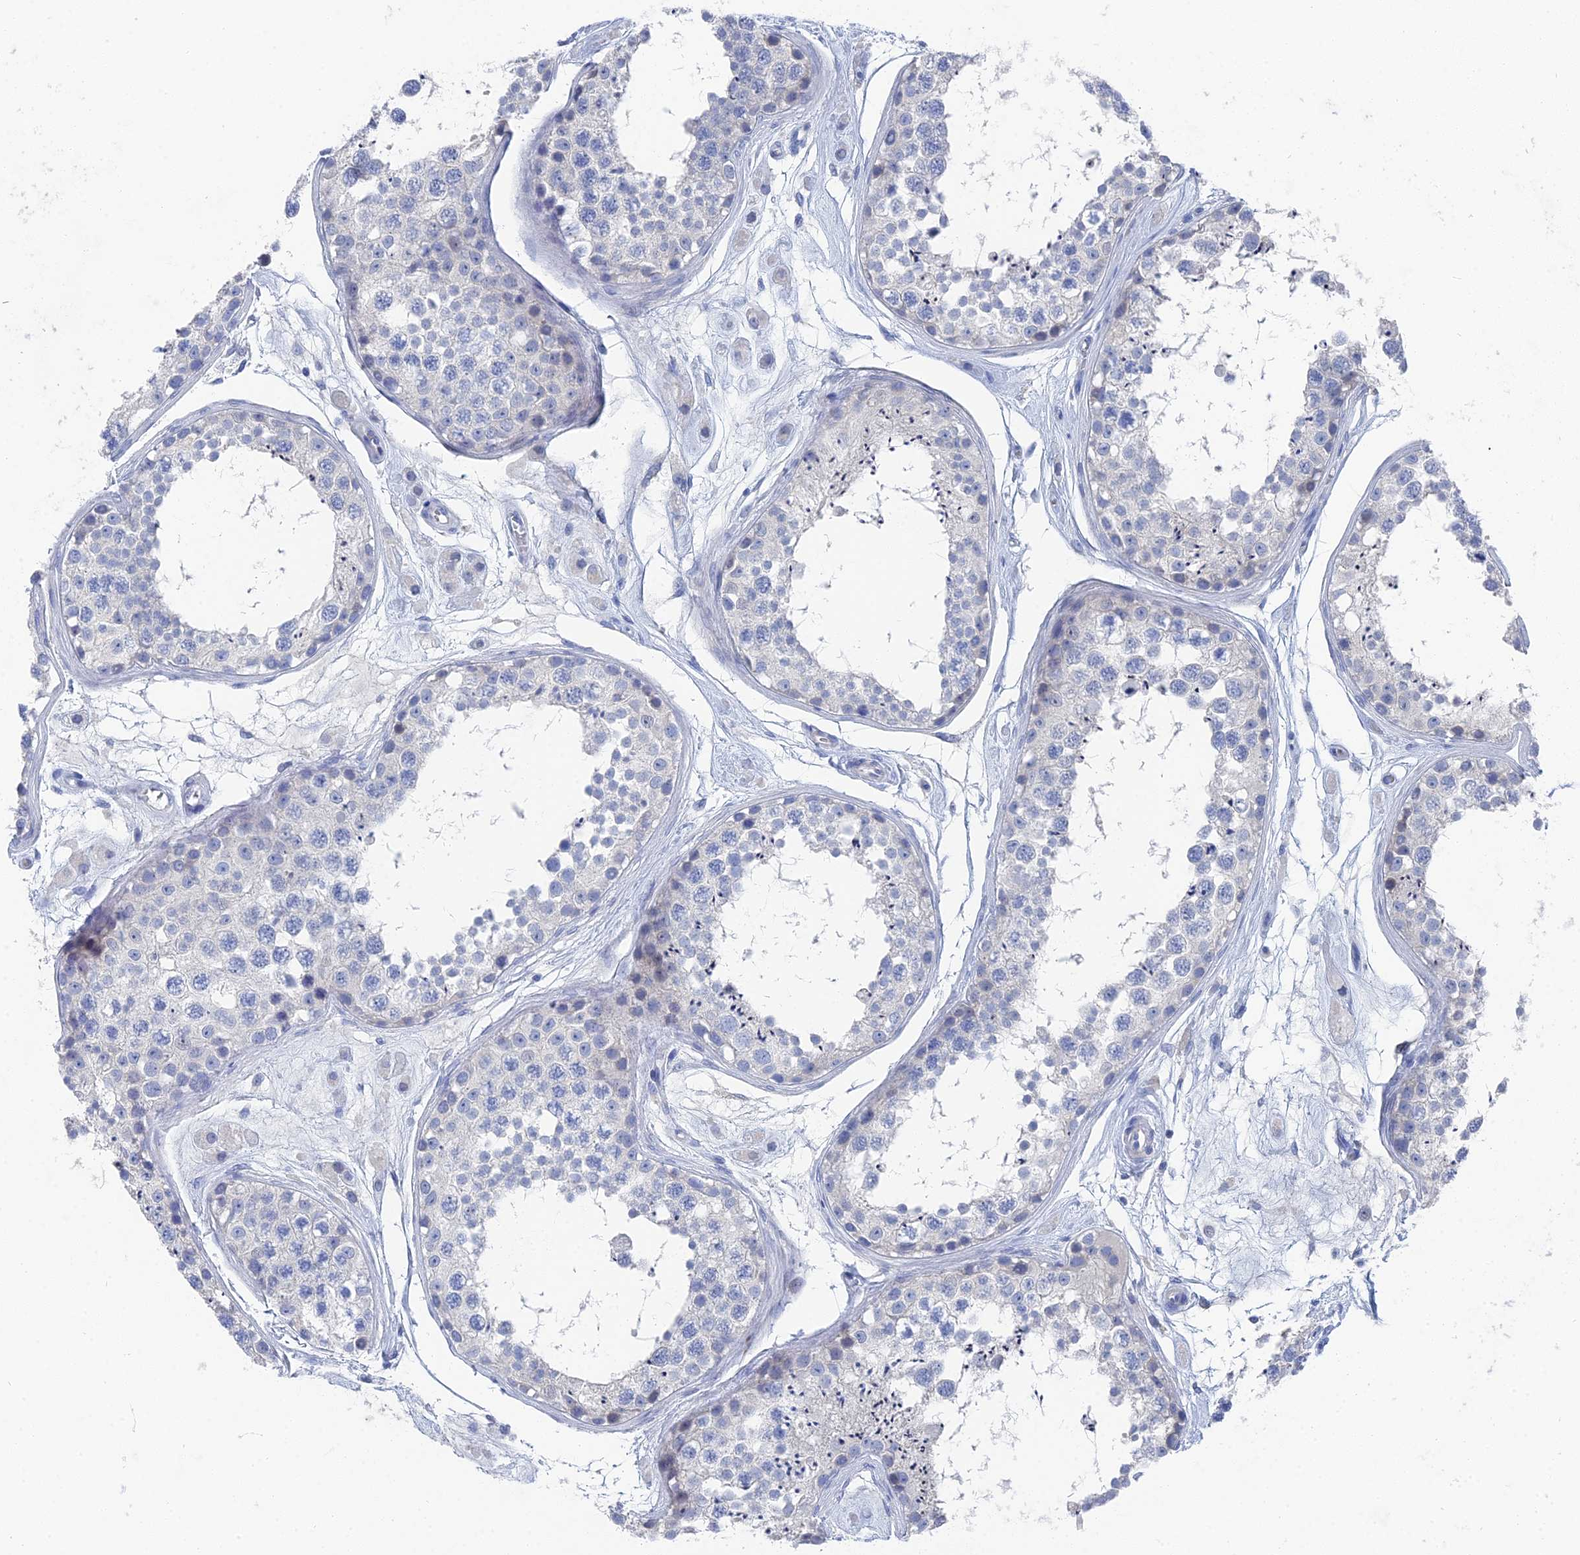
{"staining": {"intensity": "negative", "quantity": "none", "location": "none"}, "tissue": "testis", "cell_type": "Cells in seminiferous ducts", "image_type": "normal", "snomed": [{"axis": "morphology", "description": "Normal tissue, NOS"}, {"axis": "topography", "description": "Testis"}], "caption": "A high-resolution photomicrograph shows immunohistochemistry staining of benign testis, which demonstrates no significant expression in cells in seminiferous ducts.", "gene": "GFAP", "patient": {"sex": "male", "age": 25}}